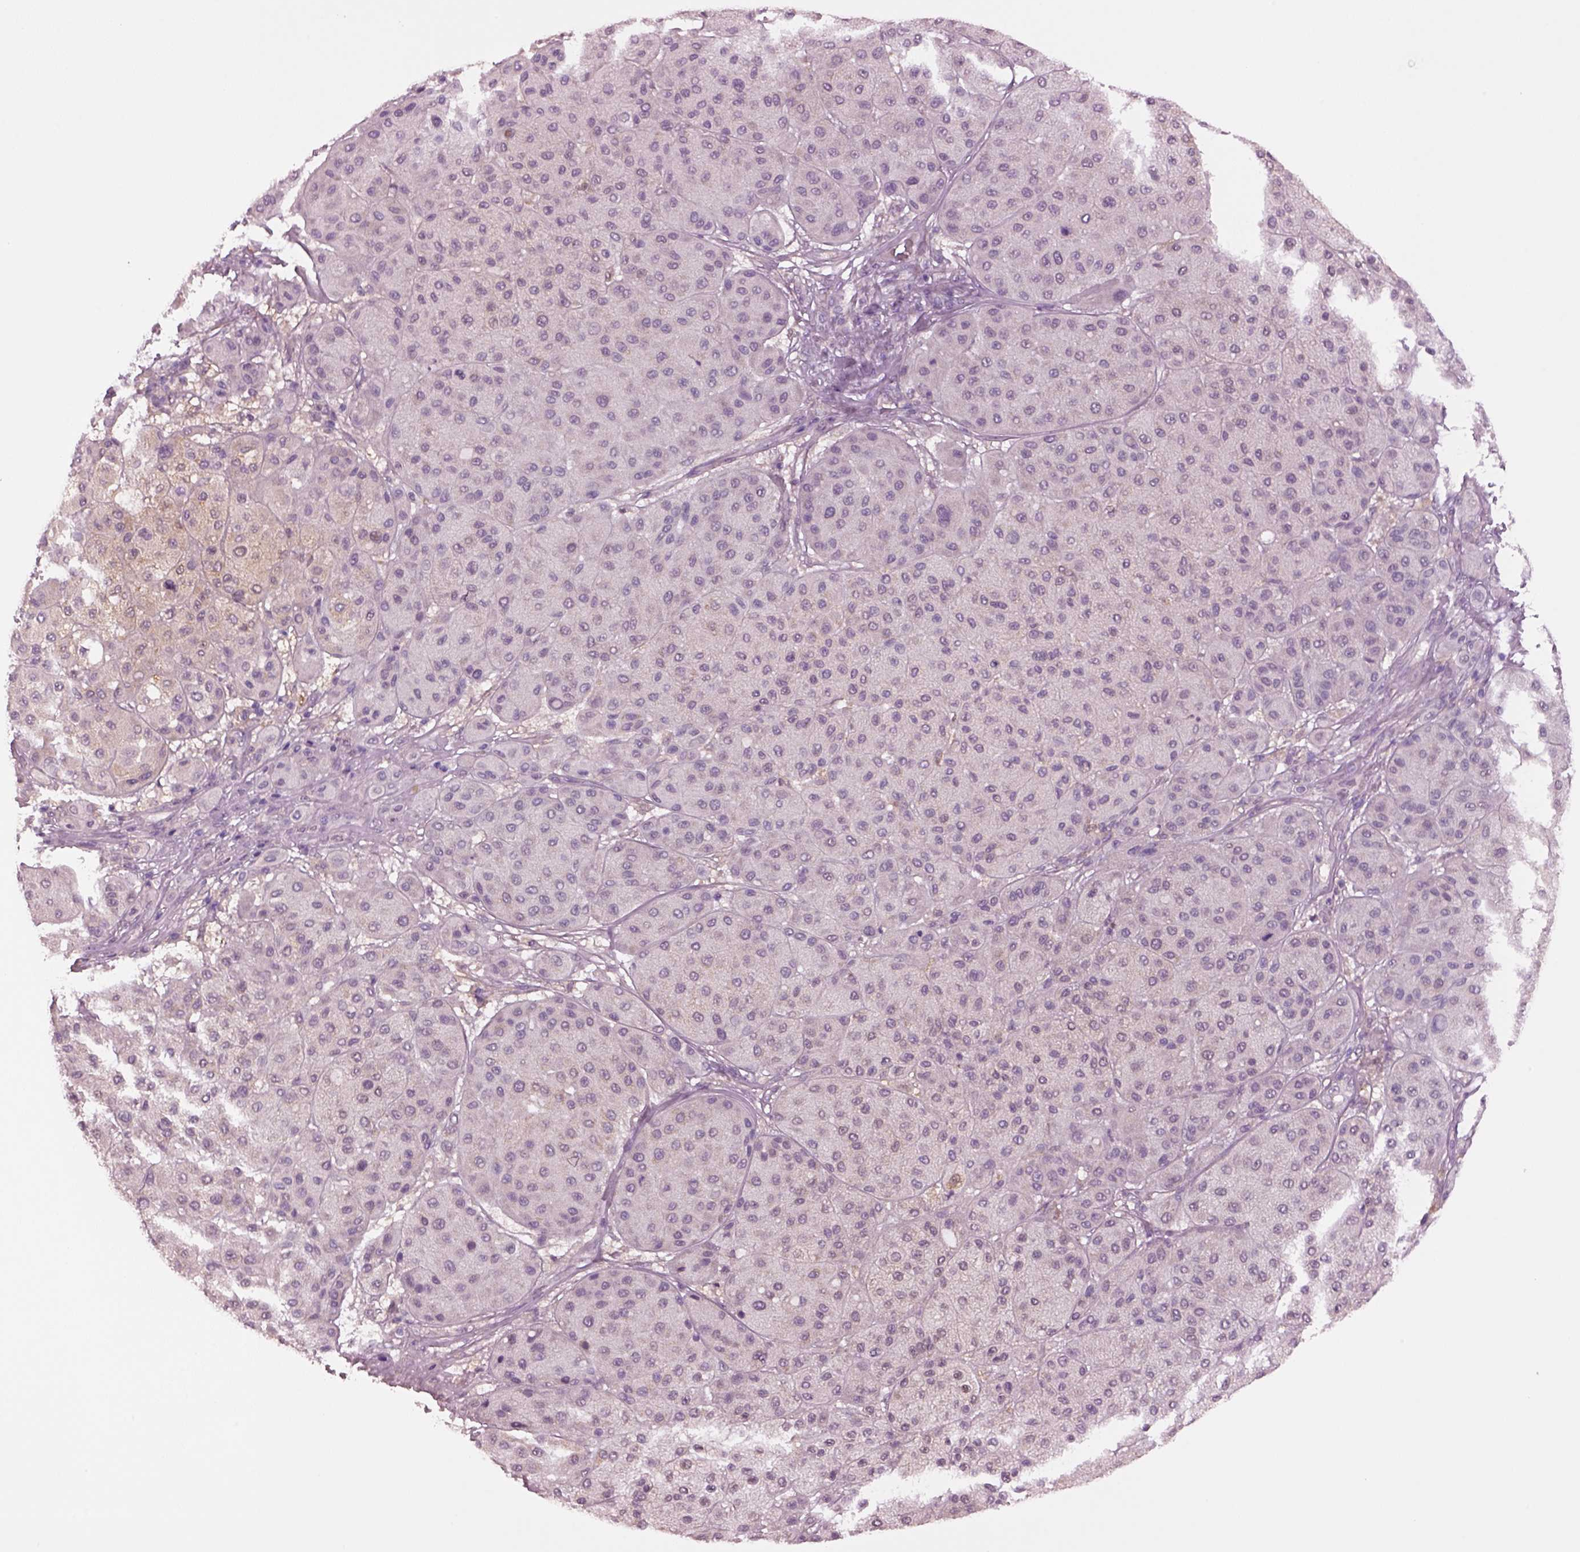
{"staining": {"intensity": "negative", "quantity": "none", "location": "none"}, "tissue": "melanoma", "cell_type": "Tumor cells", "image_type": "cancer", "snomed": [{"axis": "morphology", "description": "Malignant melanoma, Metastatic site"}, {"axis": "topography", "description": "Smooth muscle"}], "caption": "Histopathology image shows no protein positivity in tumor cells of melanoma tissue.", "gene": "CLPSL1", "patient": {"sex": "male", "age": 41}}